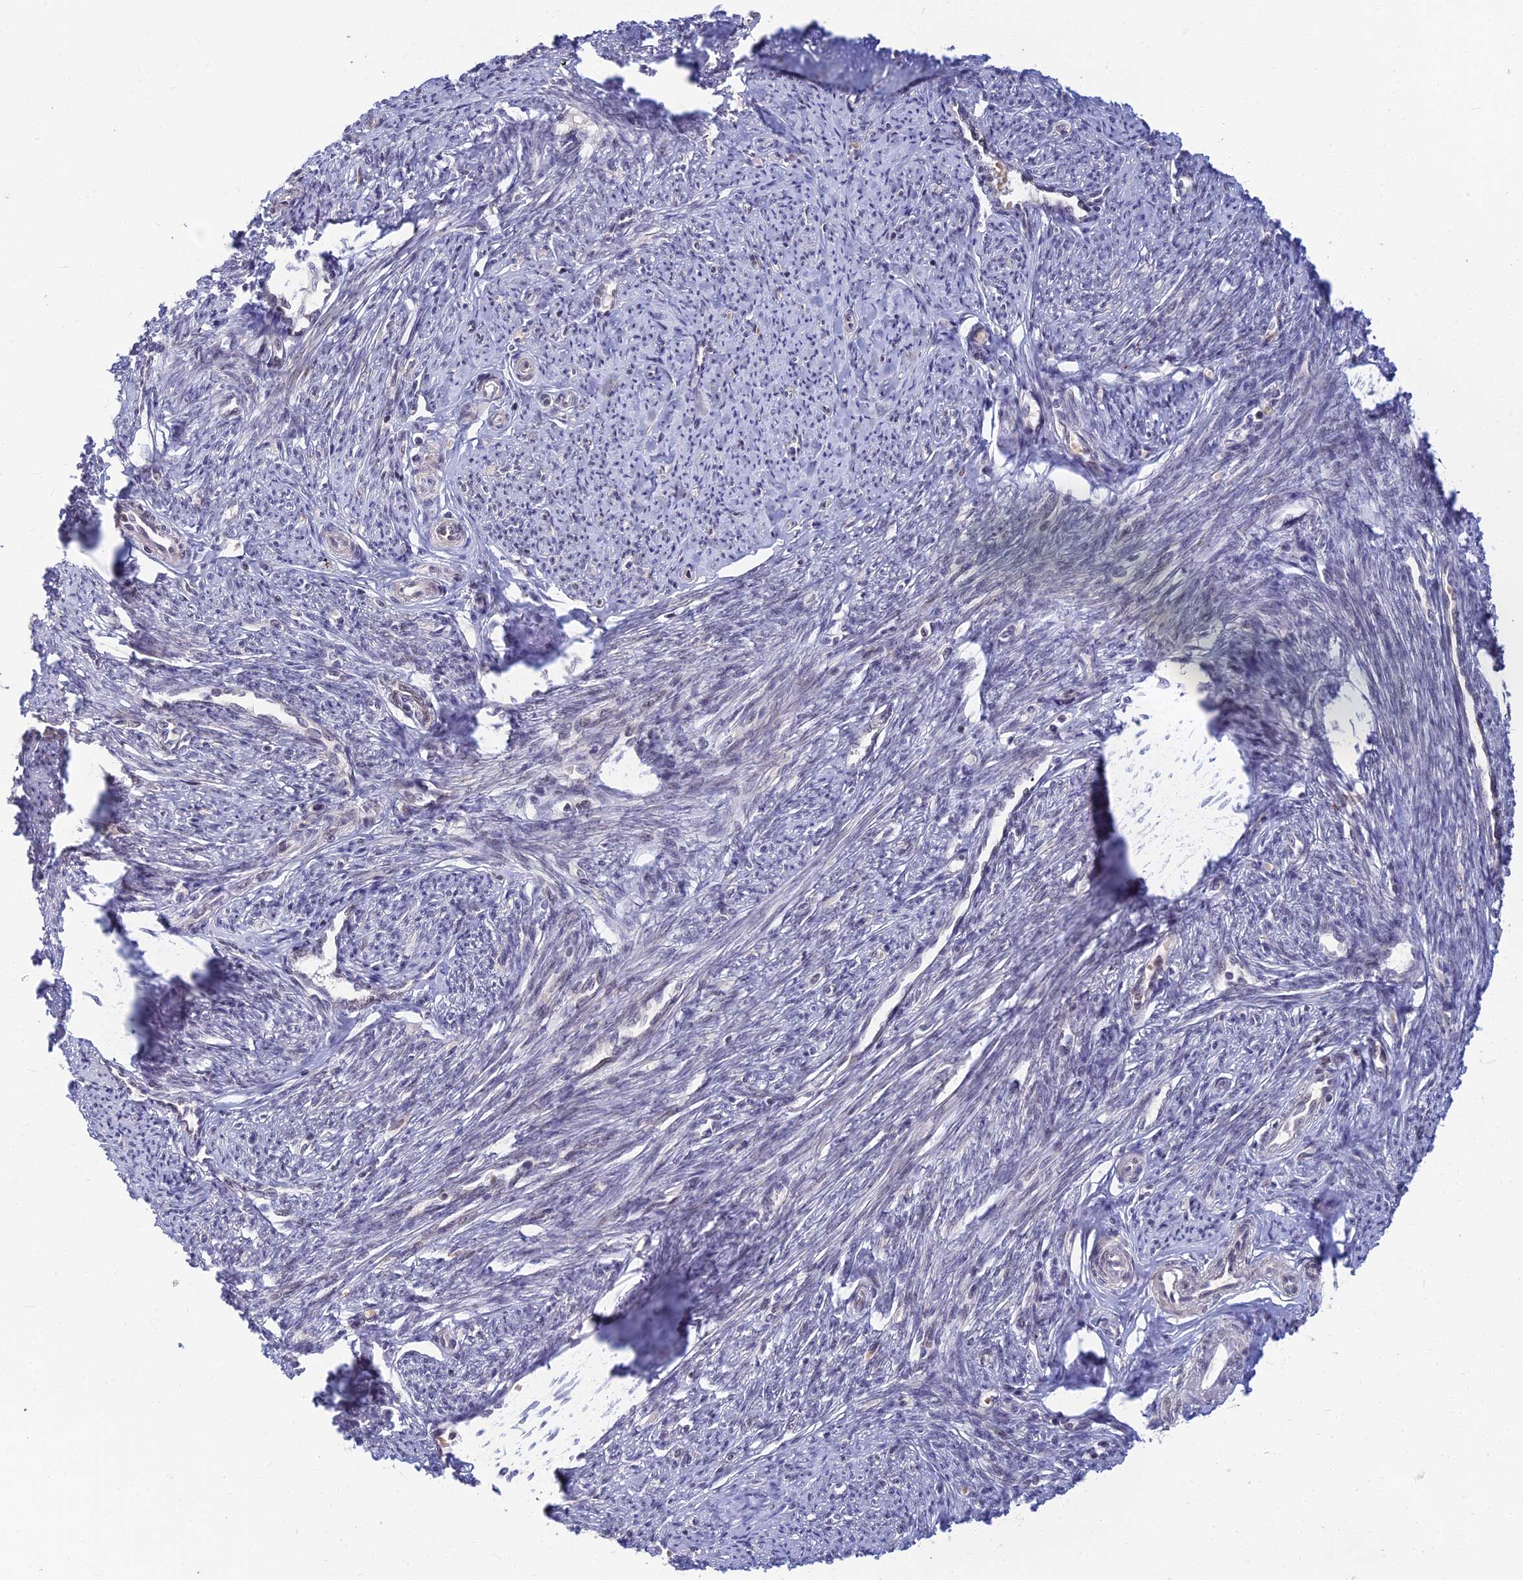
{"staining": {"intensity": "moderate", "quantity": ">75%", "location": "cytoplasmic/membranous,nuclear"}, "tissue": "smooth muscle", "cell_type": "Smooth muscle cells", "image_type": "normal", "snomed": [{"axis": "morphology", "description": "Normal tissue, NOS"}, {"axis": "topography", "description": "Smooth muscle"}, {"axis": "topography", "description": "Uterus"}], "caption": "Smooth muscle cells show medium levels of moderate cytoplasmic/membranous,nuclear positivity in about >75% of cells in unremarkable human smooth muscle.", "gene": "TCEA2", "patient": {"sex": "female", "age": 59}}